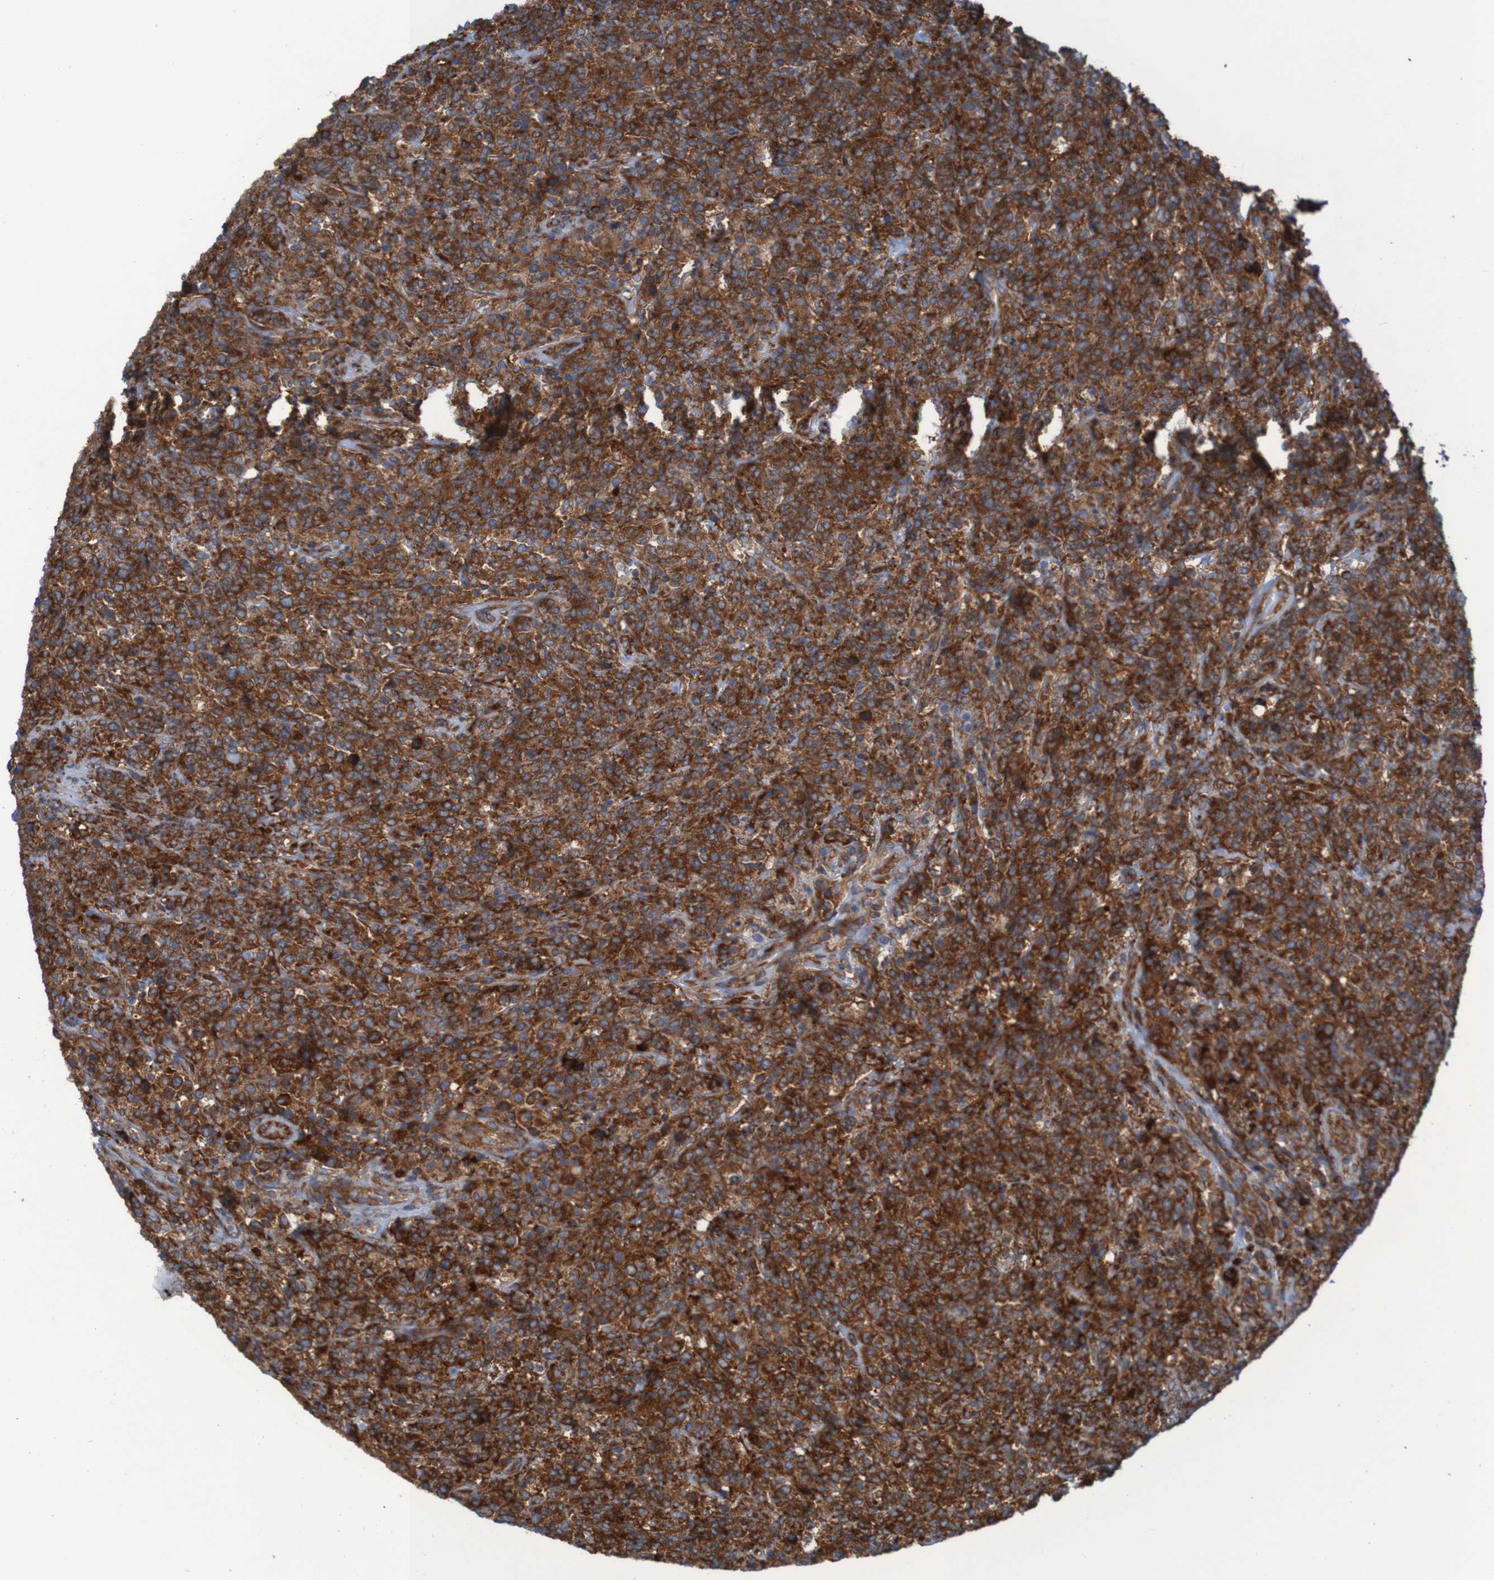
{"staining": {"intensity": "strong", "quantity": ">75%", "location": "cytoplasmic/membranous"}, "tissue": "lymphoma", "cell_type": "Tumor cells", "image_type": "cancer", "snomed": [{"axis": "morphology", "description": "Malignant lymphoma, non-Hodgkin's type, High grade"}, {"axis": "topography", "description": "Soft tissue"}], "caption": "The immunohistochemical stain labels strong cytoplasmic/membranous staining in tumor cells of malignant lymphoma, non-Hodgkin's type (high-grade) tissue.", "gene": "RPL10", "patient": {"sex": "male", "age": 18}}